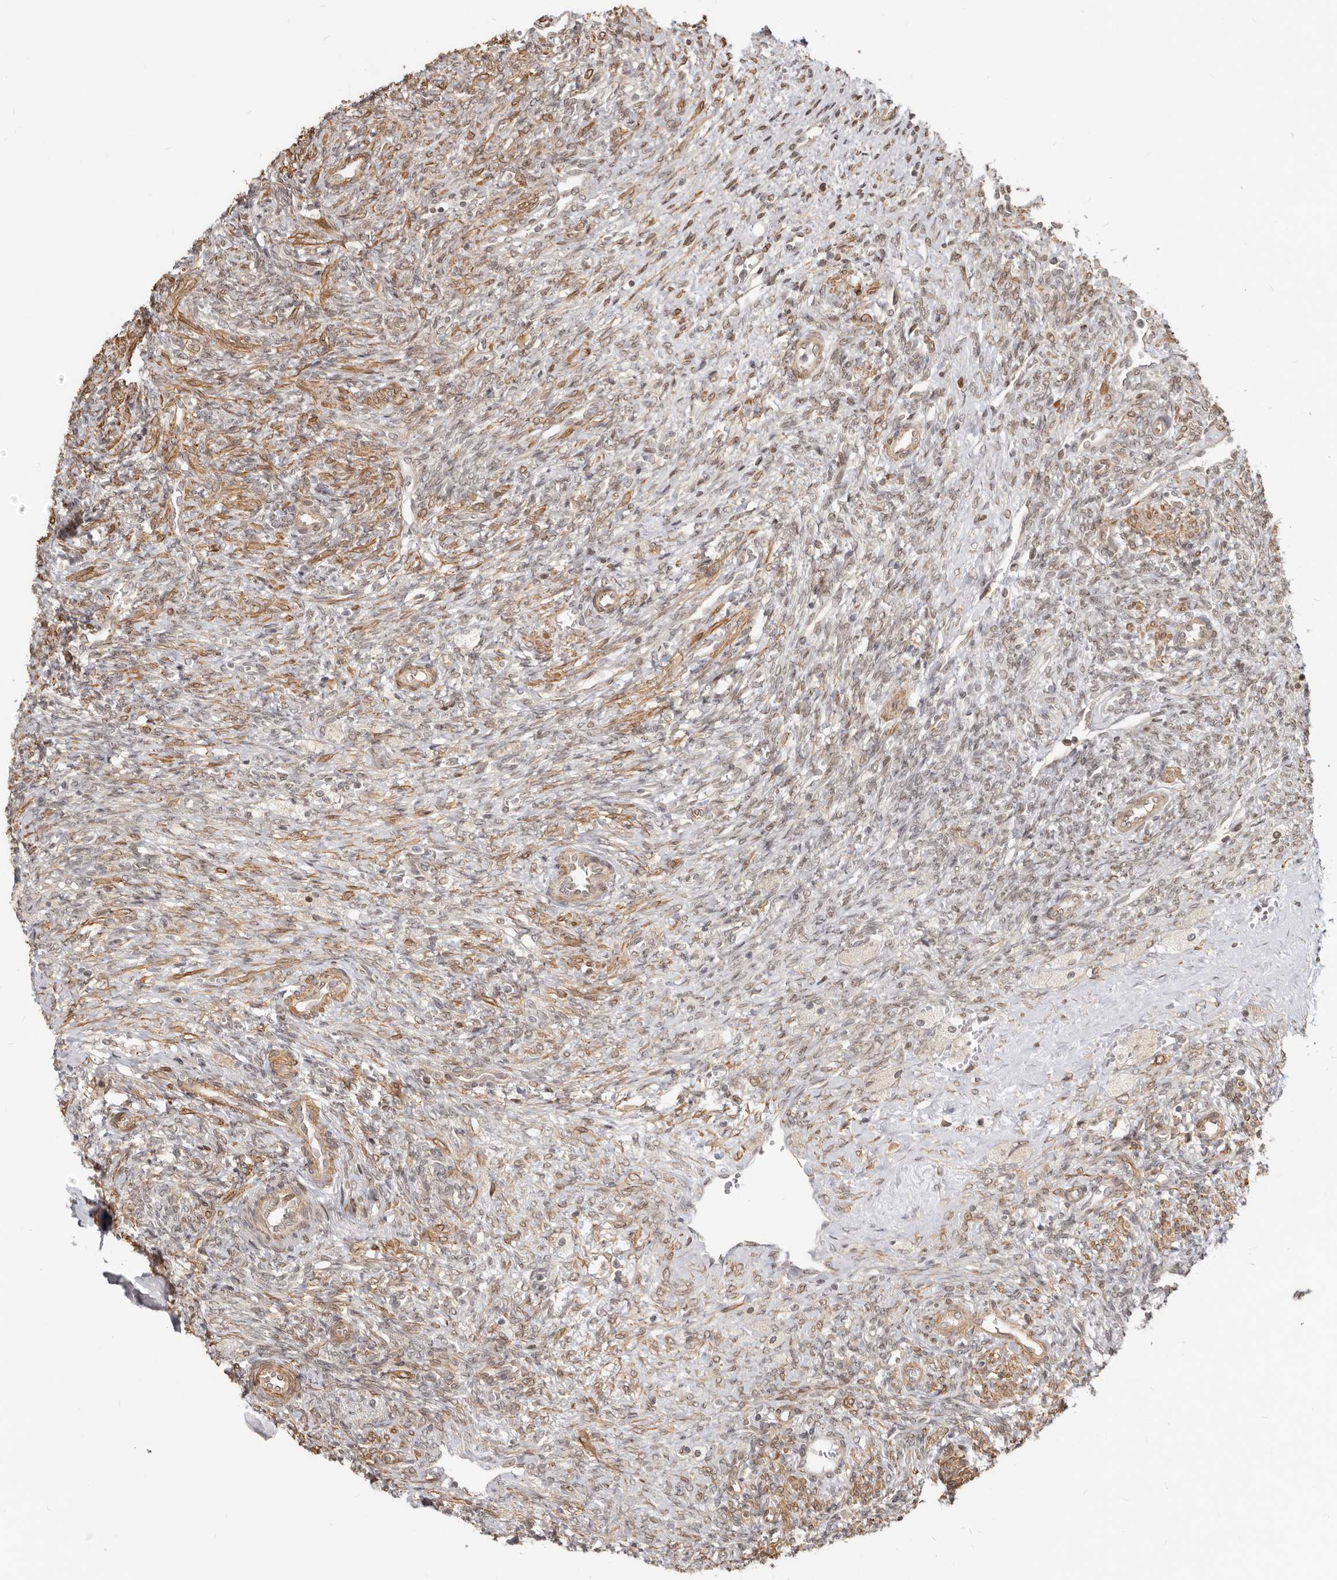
{"staining": {"intensity": "weak", "quantity": "25%-75%", "location": "cytoplasmic/membranous"}, "tissue": "ovary", "cell_type": "Ovarian stroma cells", "image_type": "normal", "snomed": [{"axis": "morphology", "description": "Normal tissue, NOS"}, {"axis": "topography", "description": "Ovary"}], "caption": "A low amount of weak cytoplasmic/membranous staining is identified in approximately 25%-75% of ovarian stroma cells in benign ovary. (brown staining indicates protein expression, while blue staining denotes nuclei).", "gene": "NUP153", "patient": {"sex": "female", "age": 41}}